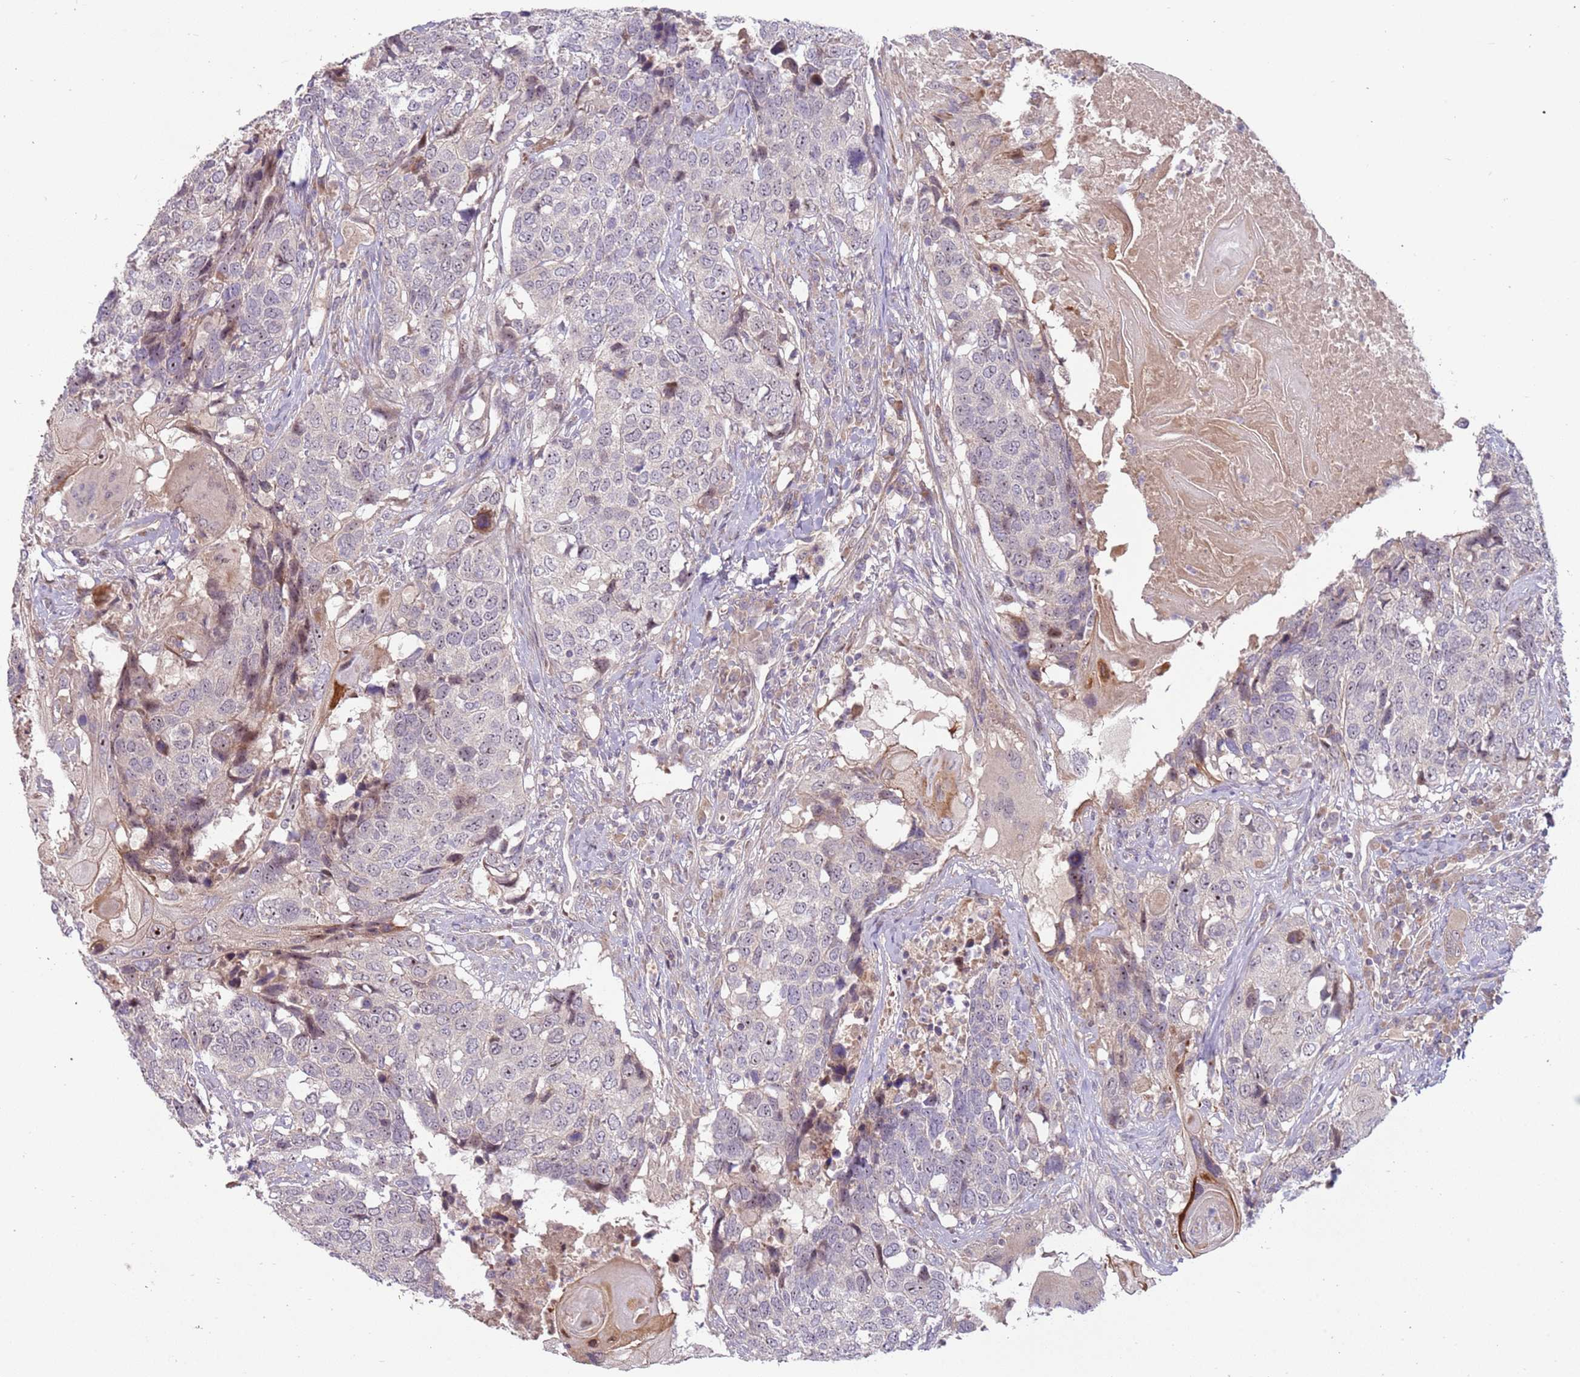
{"staining": {"intensity": "weak", "quantity": "<25%", "location": "cytoplasmic/membranous,nuclear"}, "tissue": "head and neck cancer", "cell_type": "Tumor cells", "image_type": "cancer", "snomed": [{"axis": "morphology", "description": "Squamous cell carcinoma, NOS"}, {"axis": "topography", "description": "Head-Neck"}], "caption": "Micrograph shows no protein staining in tumor cells of squamous cell carcinoma (head and neck) tissue.", "gene": "TRAPPC6B", "patient": {"sex": "male", "age": 66}}